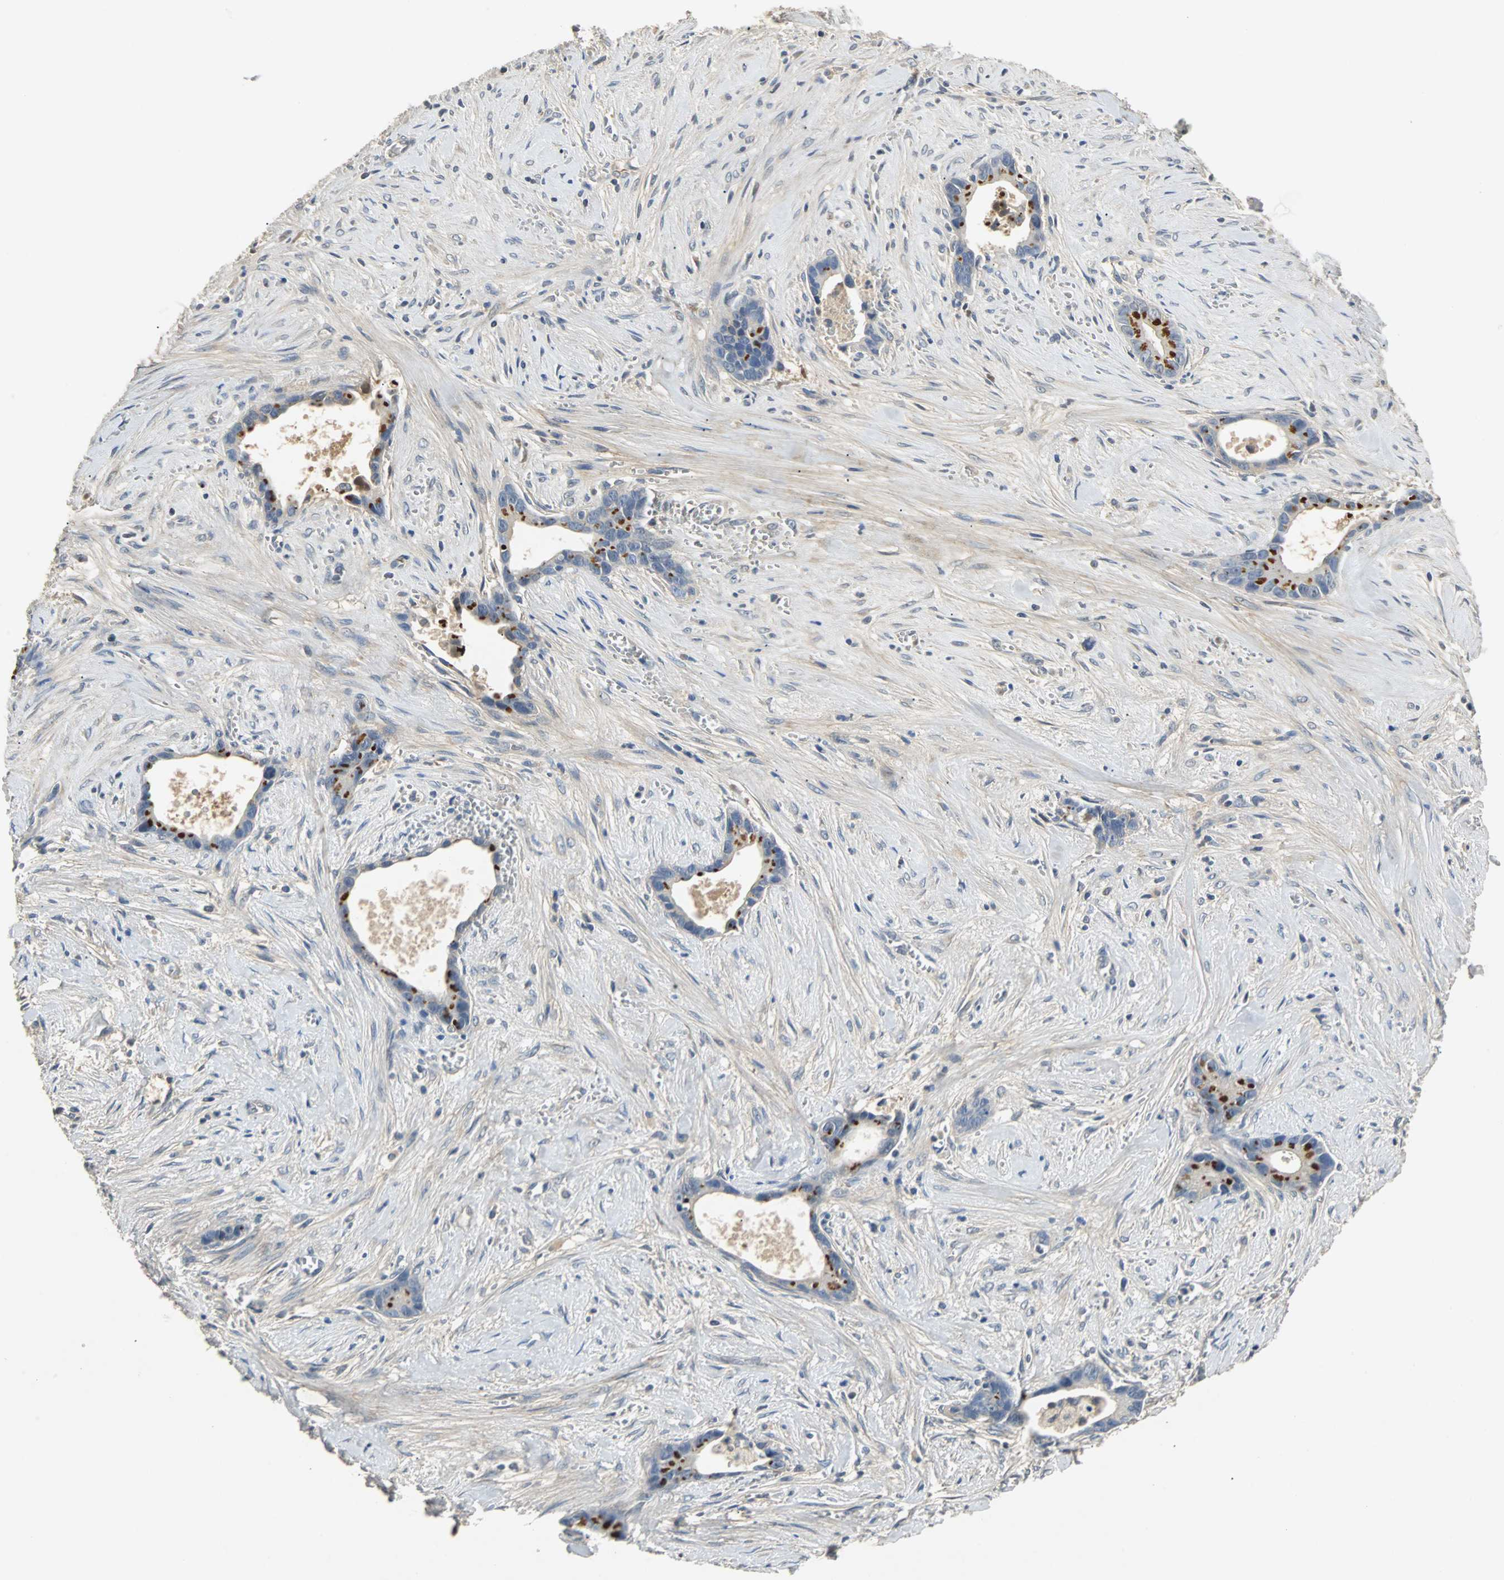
{"staining": {"intensity": "moderate", "quantity": ">75%", "location": "cytoplasmic/membranous"}, "tissue": "liver cancer", "cell_type": "Tumor cells", "image_type": "cancer", "snomed": [{"axis": "morphology", "description": "Cholangiocarcinoma"}, {"axis": "topography", "description": "Liver"}], "caption": "High-power microscopy captured an immunohistochemistry (IHC) histopathology image of liver cancer, revealing moderate cytoplasmic/membranous staining in about >75% of tumor cells.", "gene": "ABHD2", "patient": {"sex": "female", "age": 55}}